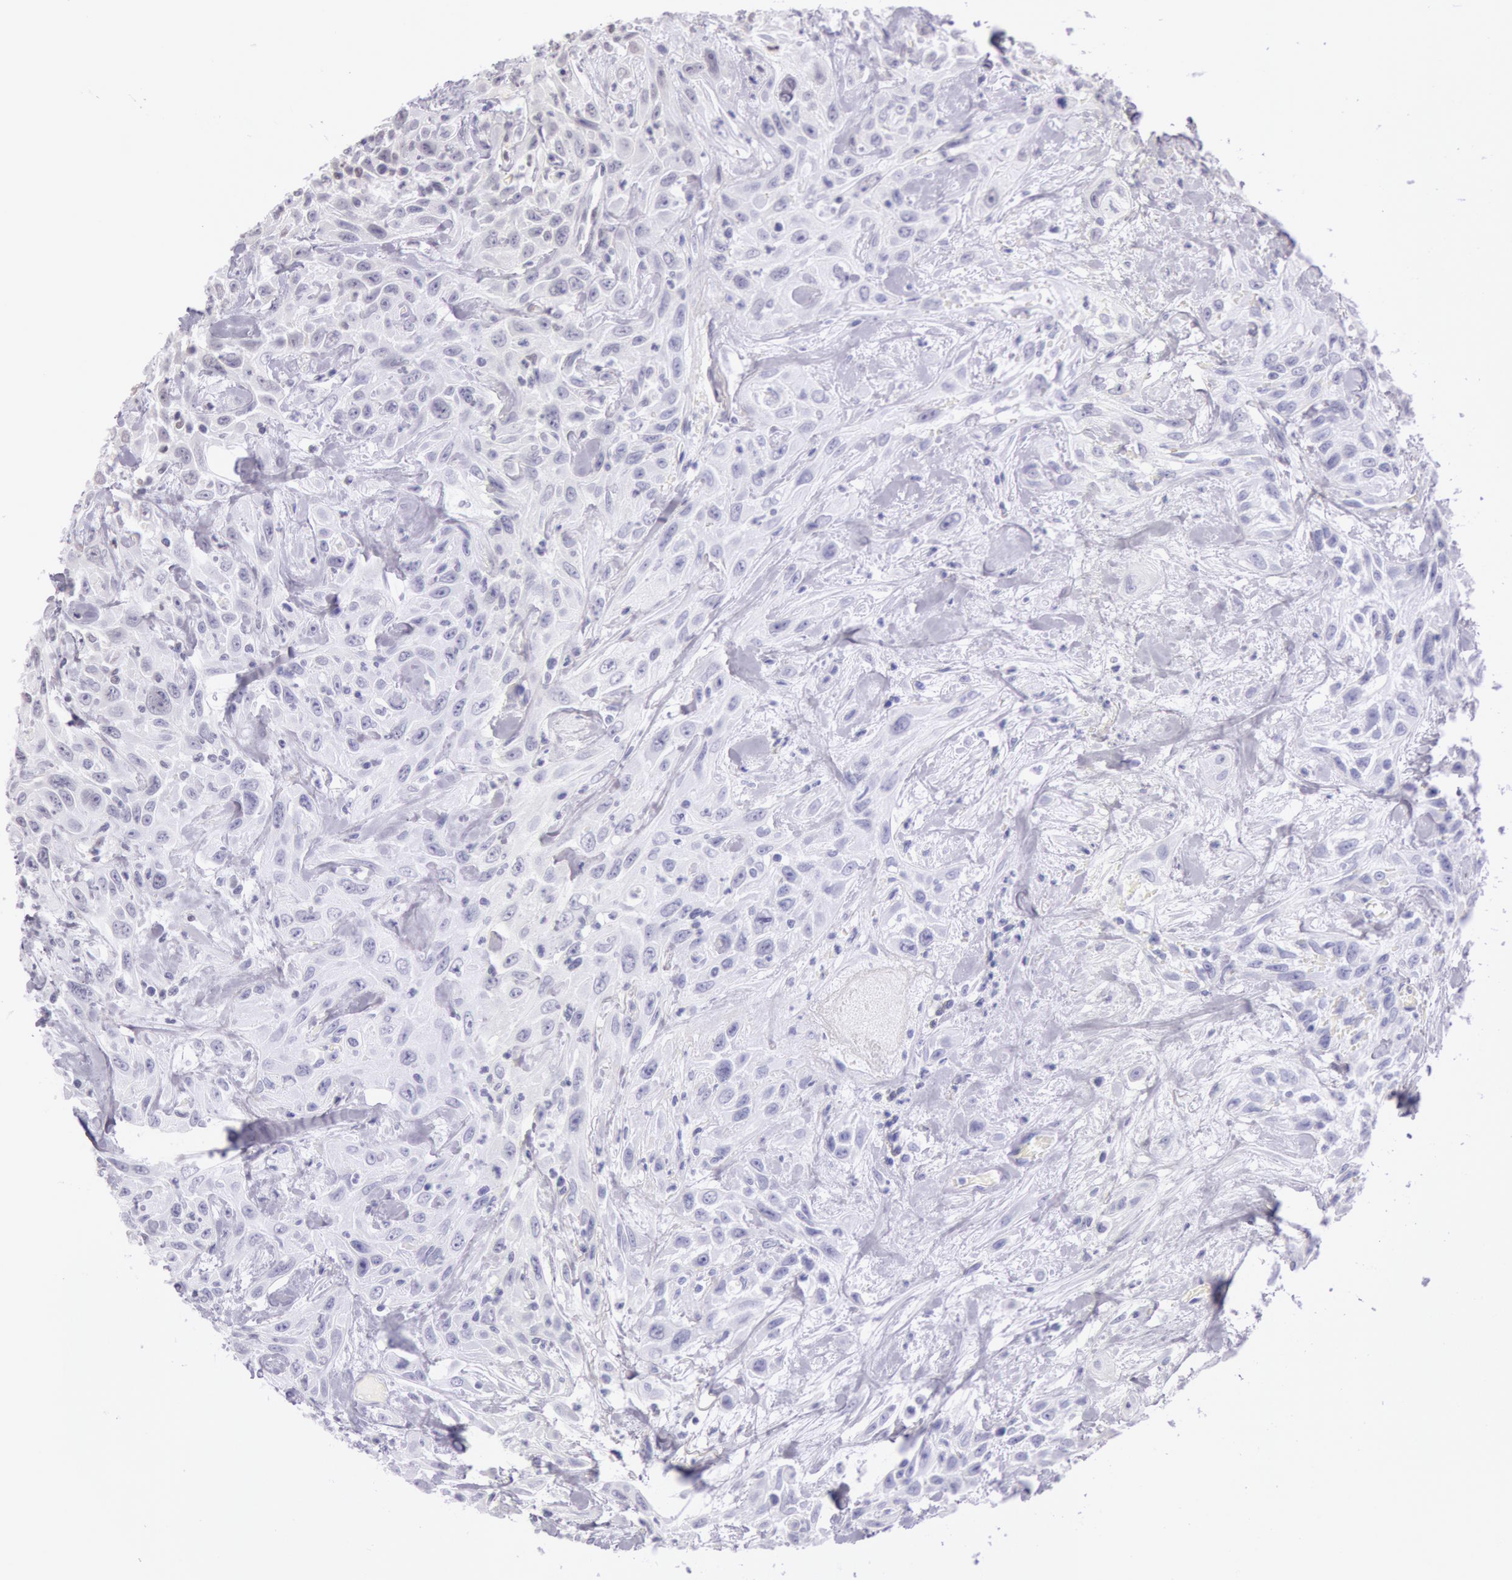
{"staining": {"intensity": "negative", "quantity": "none", "location": "none"}, "tissue": "urothelial cancer", "cell_type": "Tumor cells", "image_type": "cancer", "snomed": [{"axis": "morphology", "description": "Urothelial carcinoma, High grade"}, {"axis": "topography", "description": "Urinary bladder"}], "caption": "DAB immunohistochemical staining of urothelial carcinoma (high-grade) reveals no significant expression in tumor cells.", "gene": "ESS2", "patient": {"sex": "female", "age": 84}}